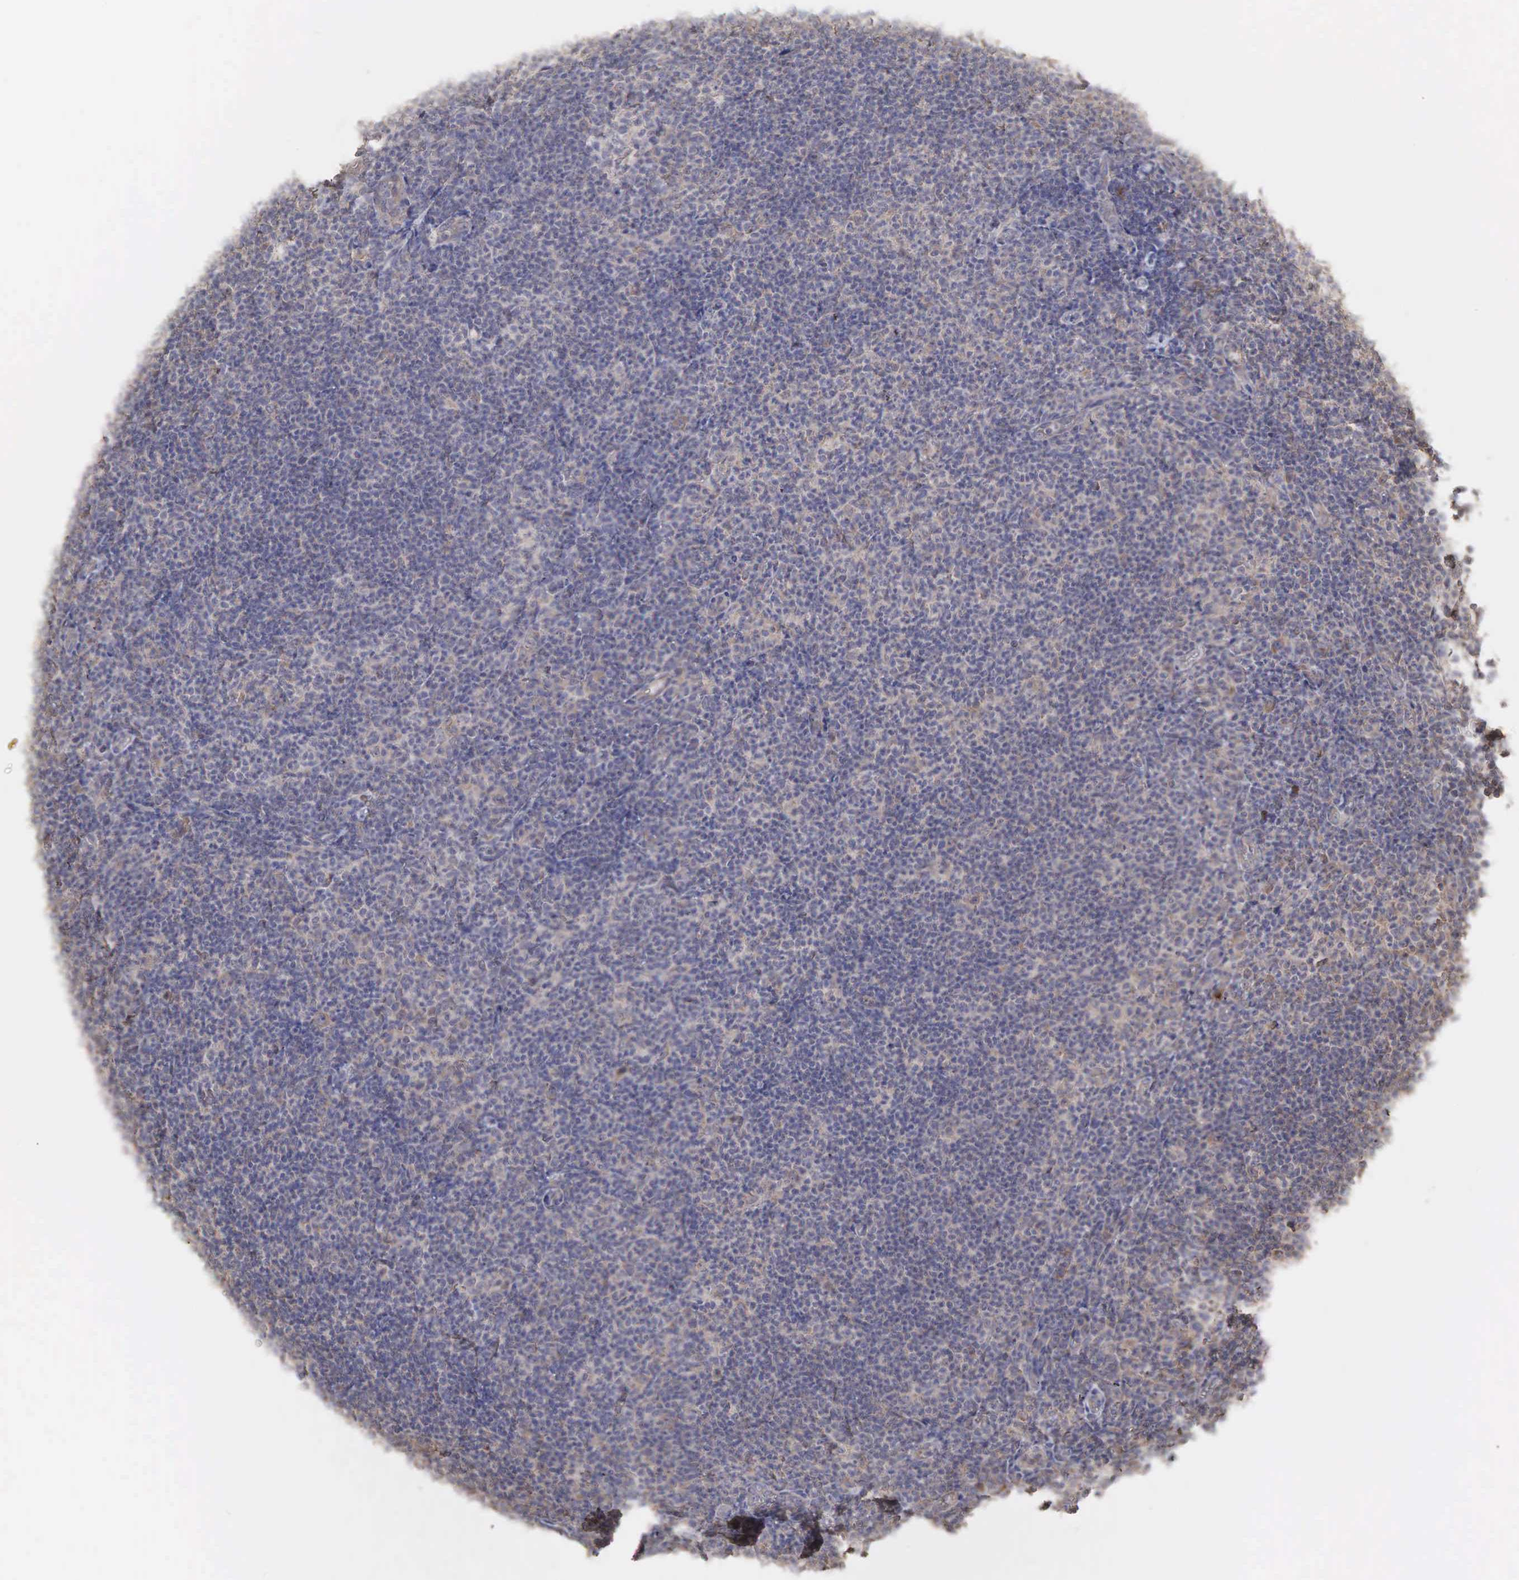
{"staining": {"intensity": "negative", "quantity": "none", "location": "none"}, "tissue": "lymphoma", "cell_type": "Tumor cells", "image_type": "cancer", "snomed": [{"axis": "morphology", "description": "Malignant lymphoma, non-Hodgkin's type, Low grade"}, {"axis": "topography", "description": "Lymph node"}], "caption": "Immunohistochemical staining of low-grade malignant lymphoma, non-Hodgkin's type shows no significant expression in tumor cells.", "gene": "PABPC5", "patient": {"sex": "male", "age": 49}}